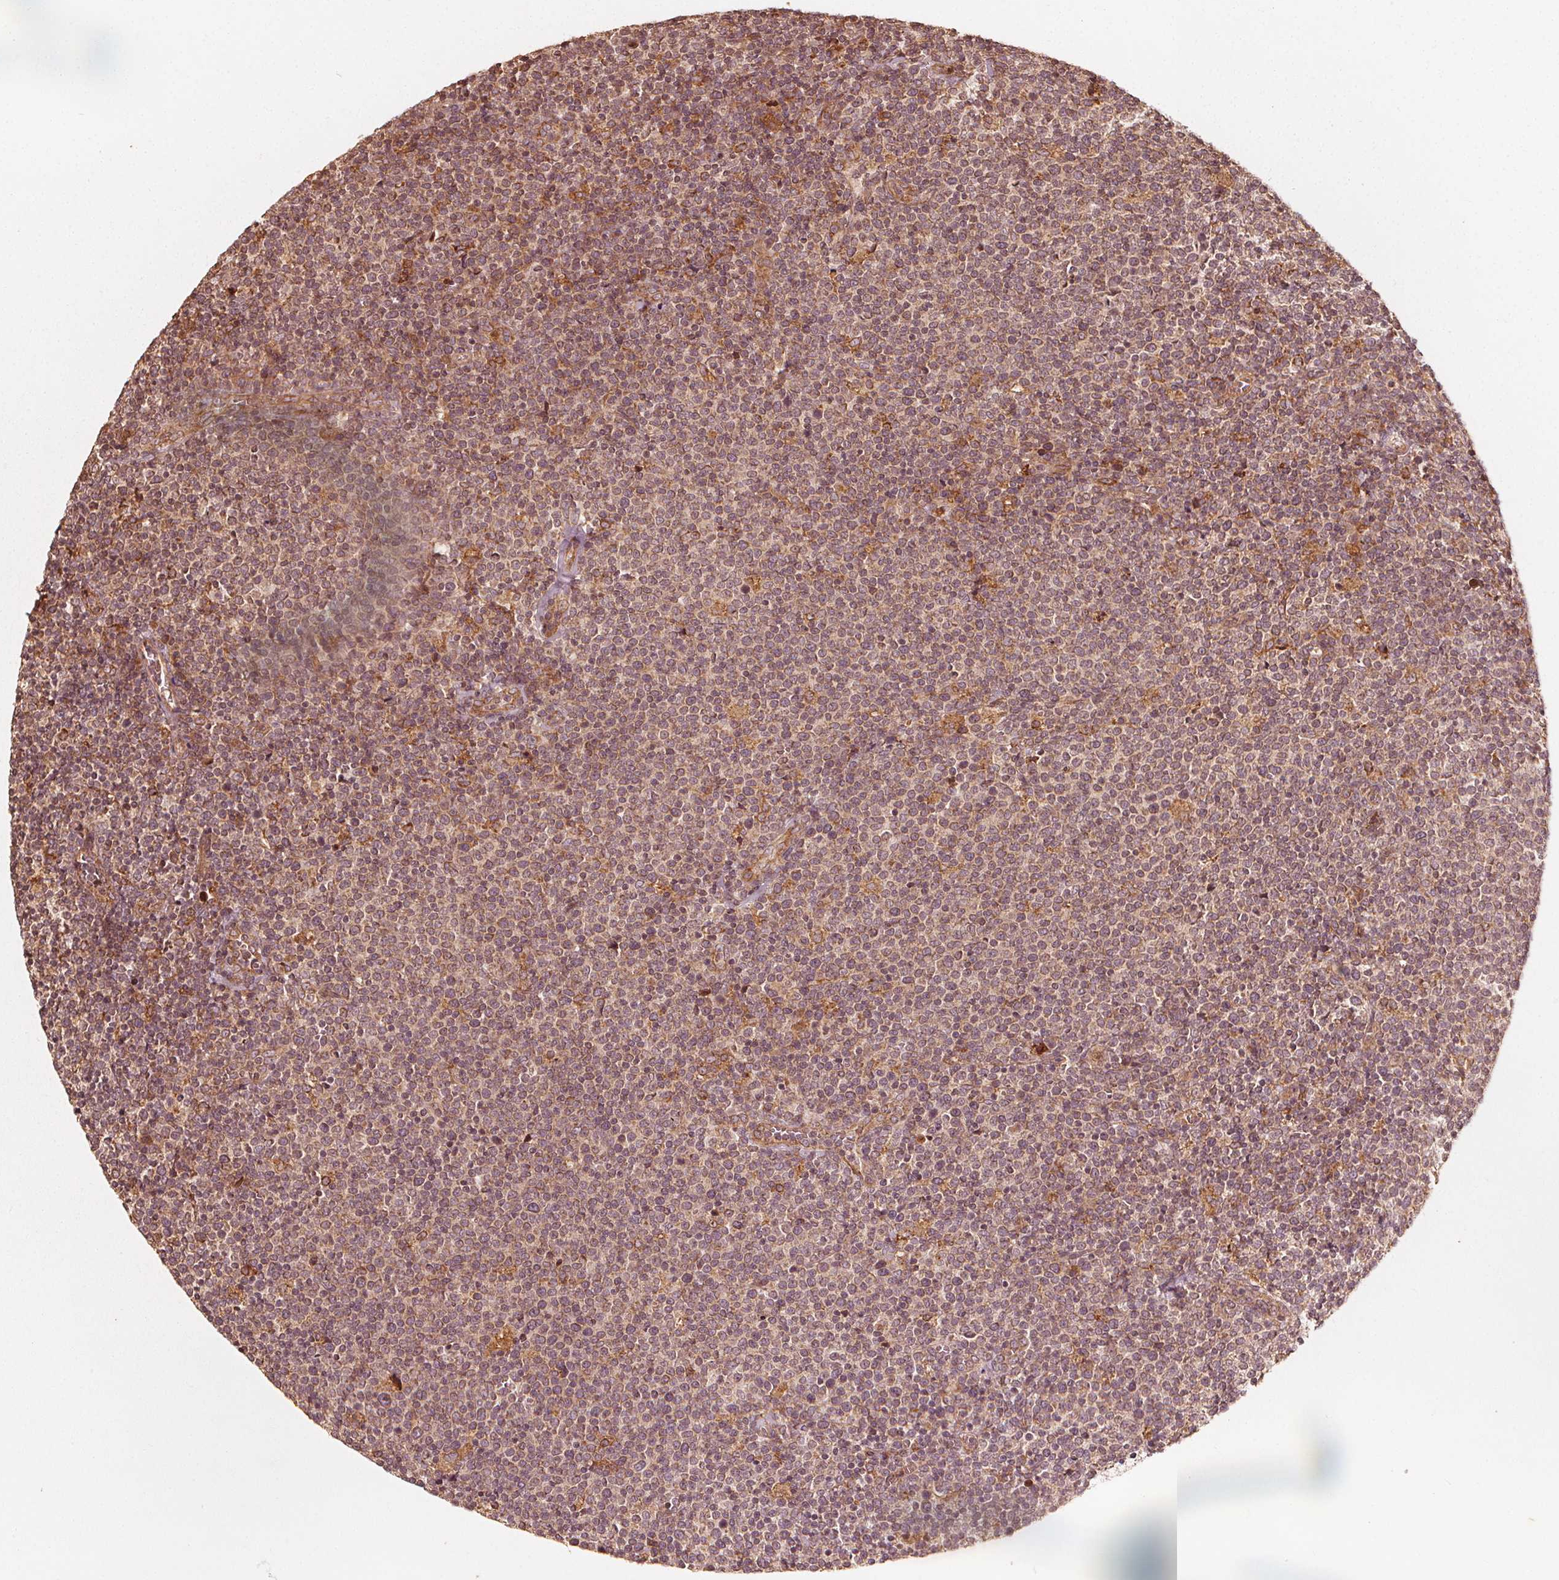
{"staining": {"intensity": "weak", "quantity": ">75%", "location": "cytoplasmic/membranous"}, "tissue": "lymphoma", "cell_type": "Tumor cells", "image_type": "cancer", "snomed": [{"axis": "morphology", "description": "Malignant lymphoma, non-Hodgkin's type, High grade"}, {"axis": "topography", "description": "Lymph node"}], "caption": "Immunohistochemical staining of lymphoma displays low levels of weak cytoplasmic/membranous positivity in about >75% of tumor cells.", "gene": "NPC1", "patient": {"sex": "male", "age": 61}}